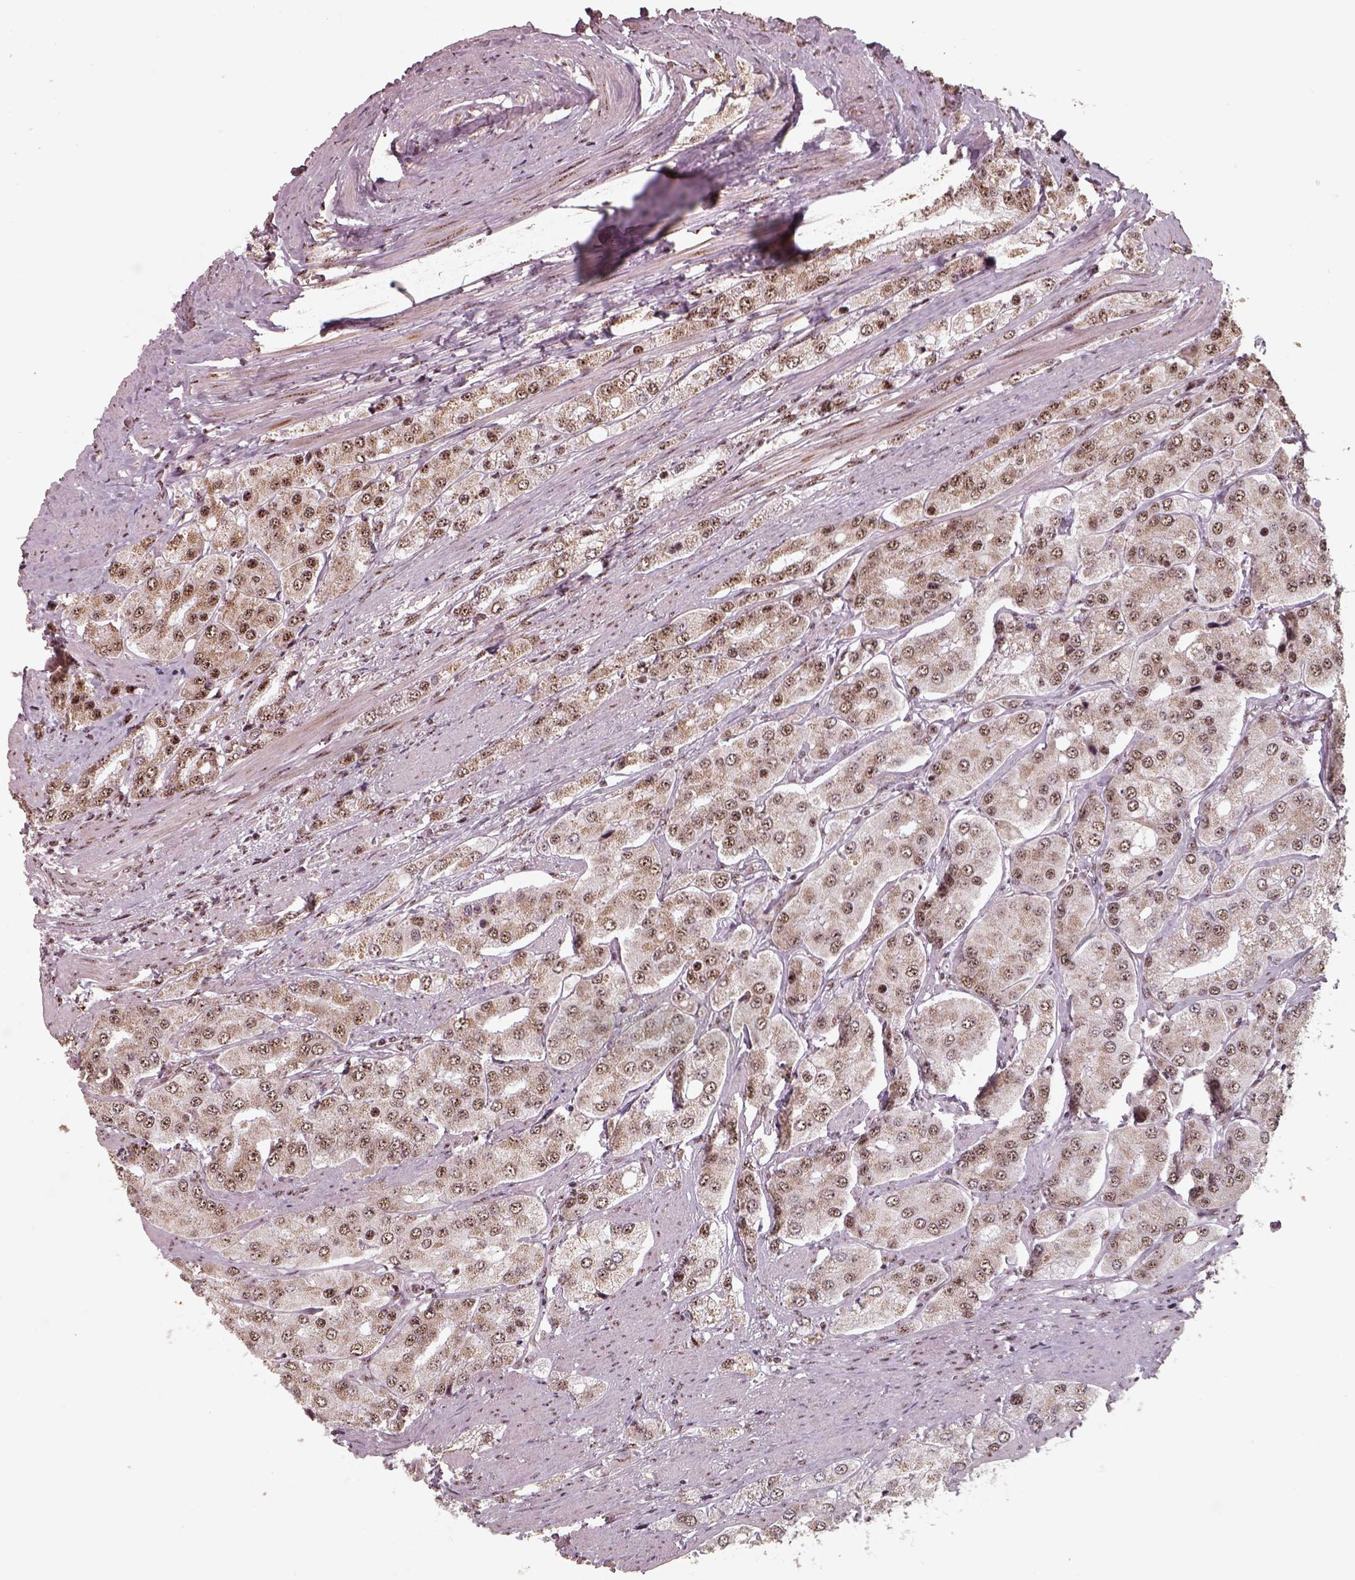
{"staining": {"intensity": "moderate", "quantity": ">75%", "location": "nuclear"}, "tissue": "prostate cancer", "cell_type": "Tumor cells", "image_type": "cancer", "snomed": [{"axis": "morphology", "description": "Adenocarcinoma, Low grade"}, {"axis": "topography", "description": "Prostate"}], "caption": "IHC of human prostate adenocarcinoma (low-grade) exhibits medium levels of moderate nuclear expression in approximately >75% of tumor cells.", "gene": "ATXN7L3", "patient": {"sex": "male", "age": 69}}